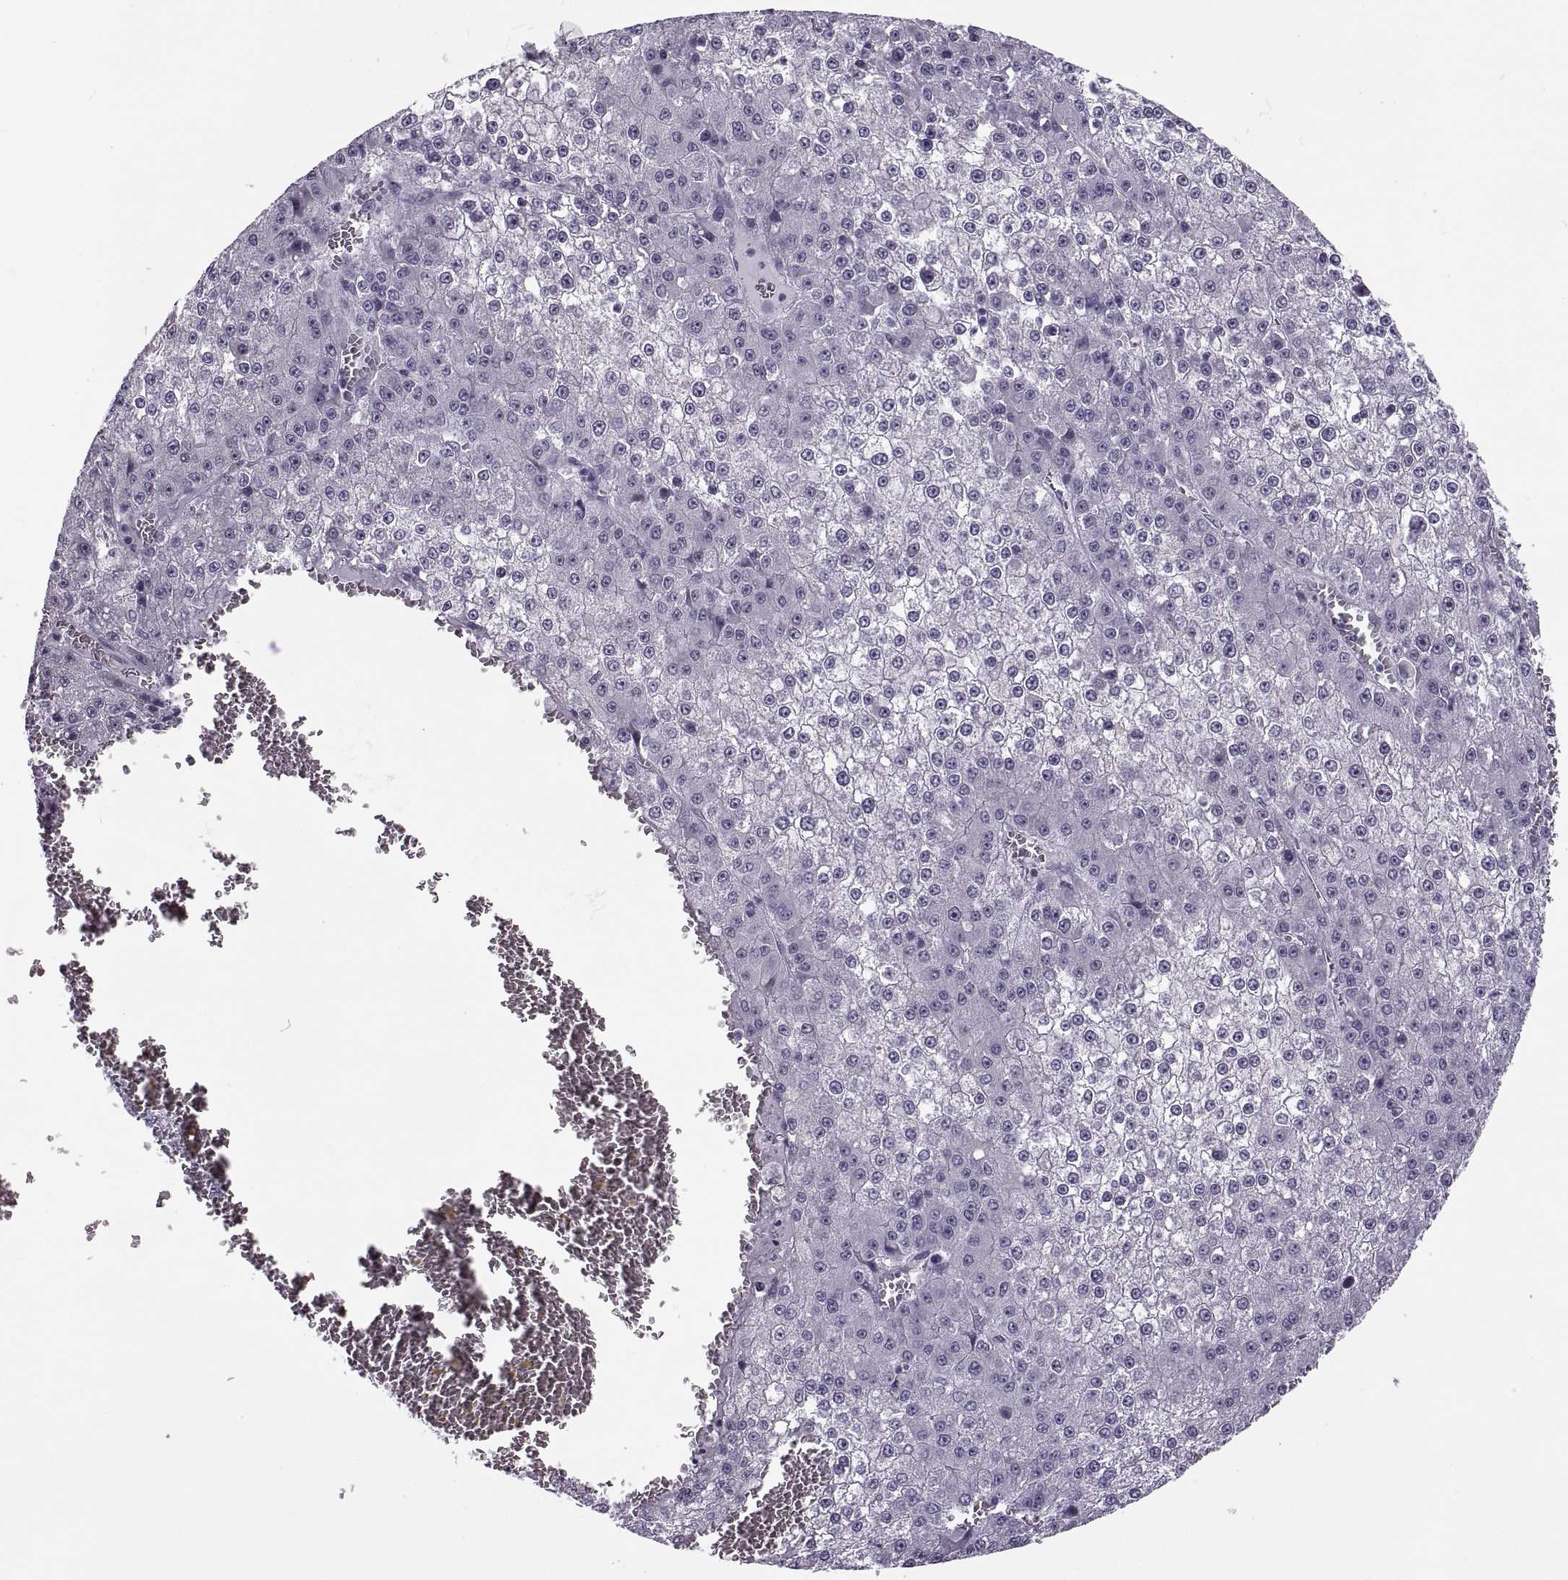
{"staining": {"intensity": "negative", "quantity": "none", "location": "none"}, "tissue": "liver cancer", "cell_type": "Tumor cells", "image_type": "cancer", "snomed": [{"axis": "morphology", "description": "Carcinoma, Hepatocellular, NOS"}, {"axis": "topography", "description": "Liver"}], "caption": "Immunohistochemical staining of human liver cancer (hepatocellular carcinoma) demonstrates no significant staining in tumor cells.", "gene": "TBC1D3G", "patient": {"sex": "female", "age": 73}}